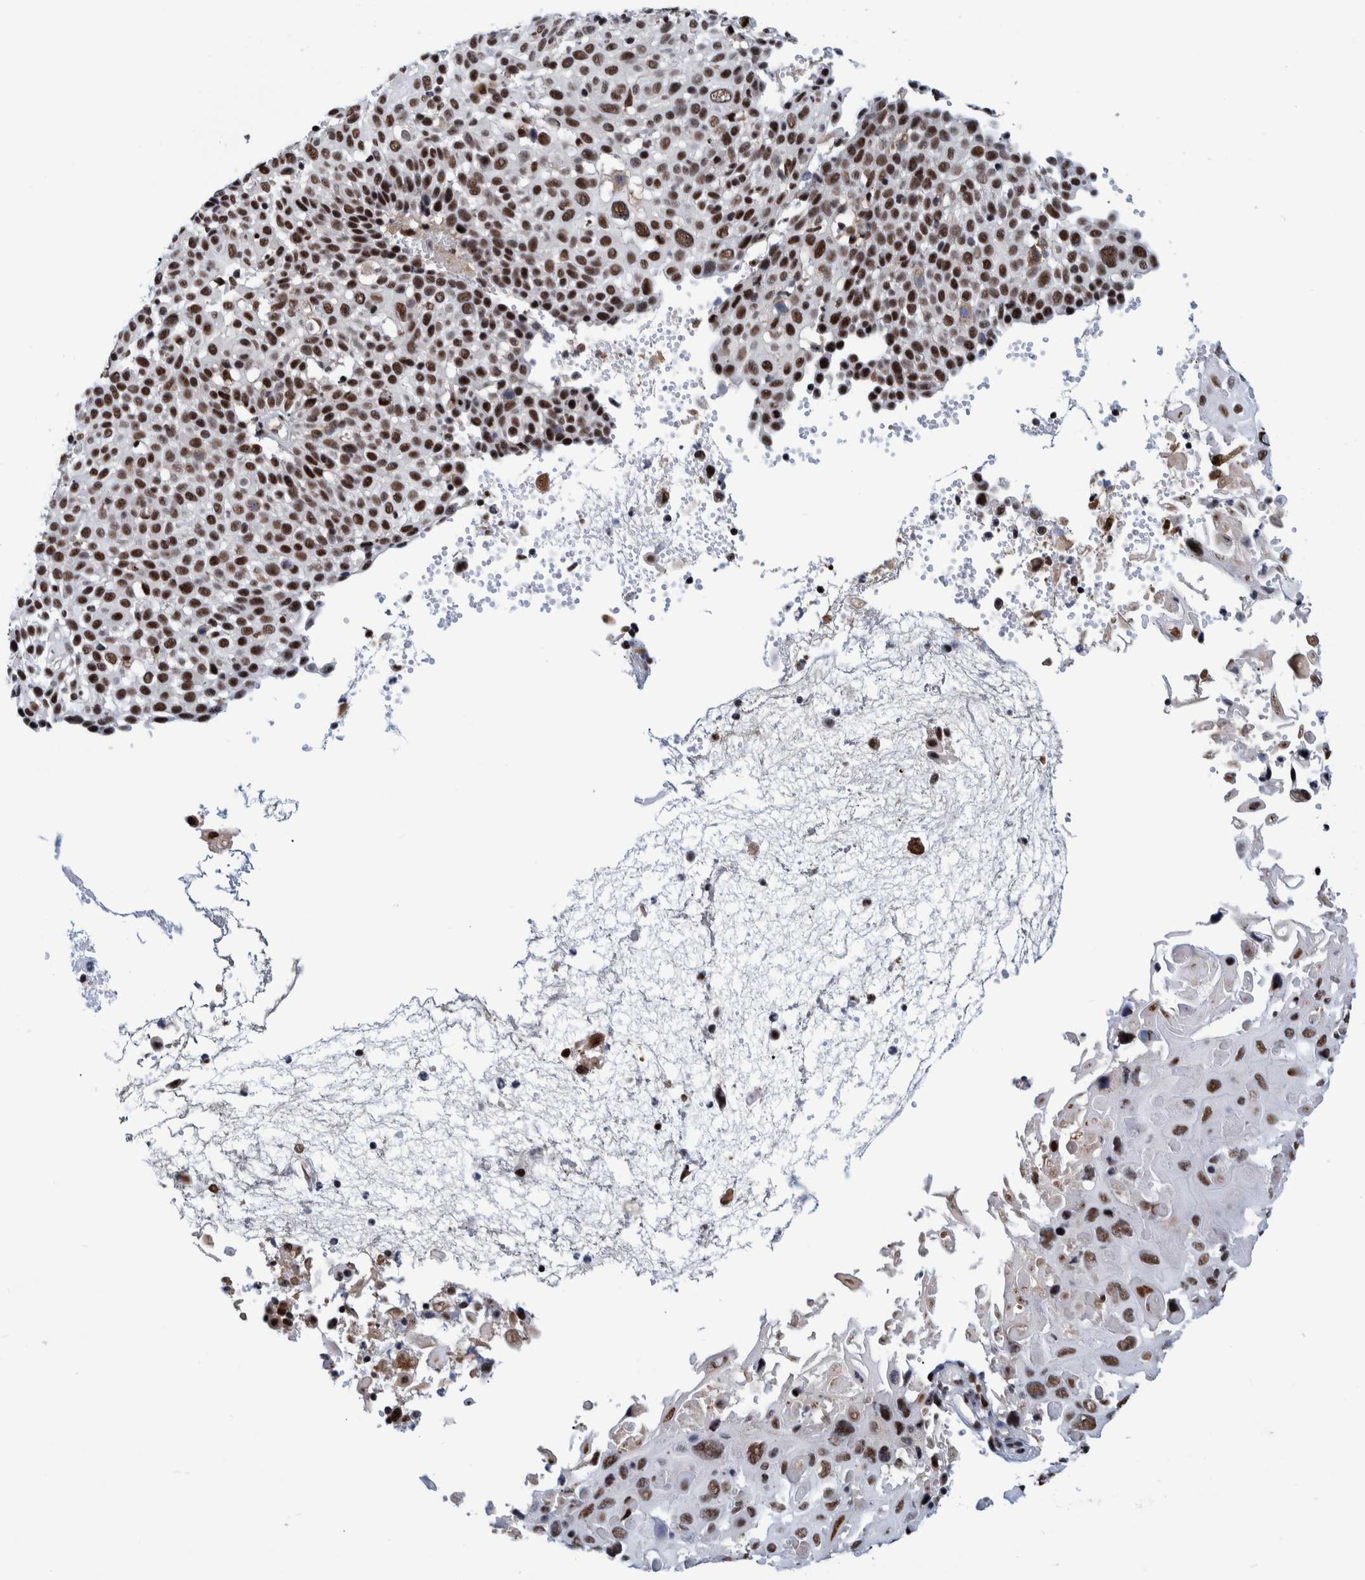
{"staining": {"intensity": "strong", "quantity": ">75%", "location": "nuclear"}, "tissue": "cervical cancer", "cell_type": "Tumor cells", "image_type": "cancer", "snomed": [{"axis": "morphology", "description": "Squamous cell carcinoma, NOS"}, {"axis": "topography", "description": "Cervix"}], "caption": "Strong nuclear positivity is seen in about >75% of tumor cells in cervical cancer. (IHC, brightfield microscopy, high magnification).", "gene": "EFTUD2", "patient": {"sex": "female", "age": 74}}